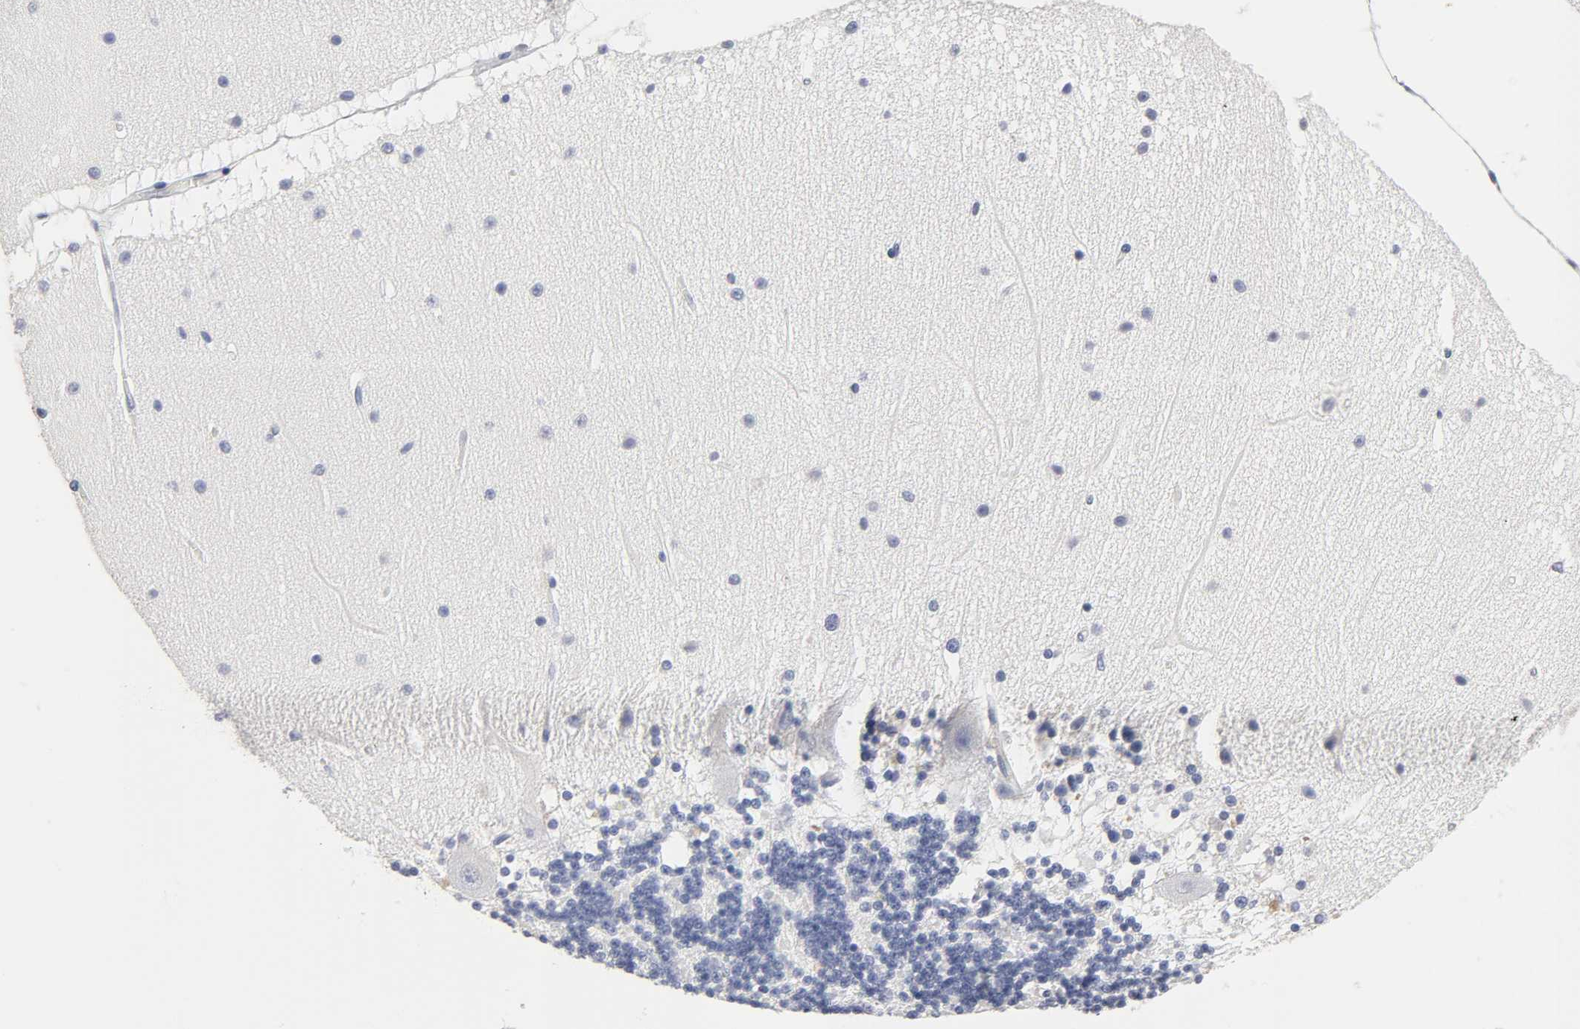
{"staining": {"intensity": "negative", "quantity": "none", "location": "none"}, "tissue": "cerebellum", "cell_type": "Cells in granular layer", "image_type": "normal", "snomed": [{"axis": "morphology", "description": "Normal tissue, NOS"}, {"axis": "topography", "description": "Cerebellum"}], "caption": "Cells in granular layer show no significant expression in normal cerebellum.", "gene": "SLCO1B3", "patient": {"sex": "female", "age": 54}}